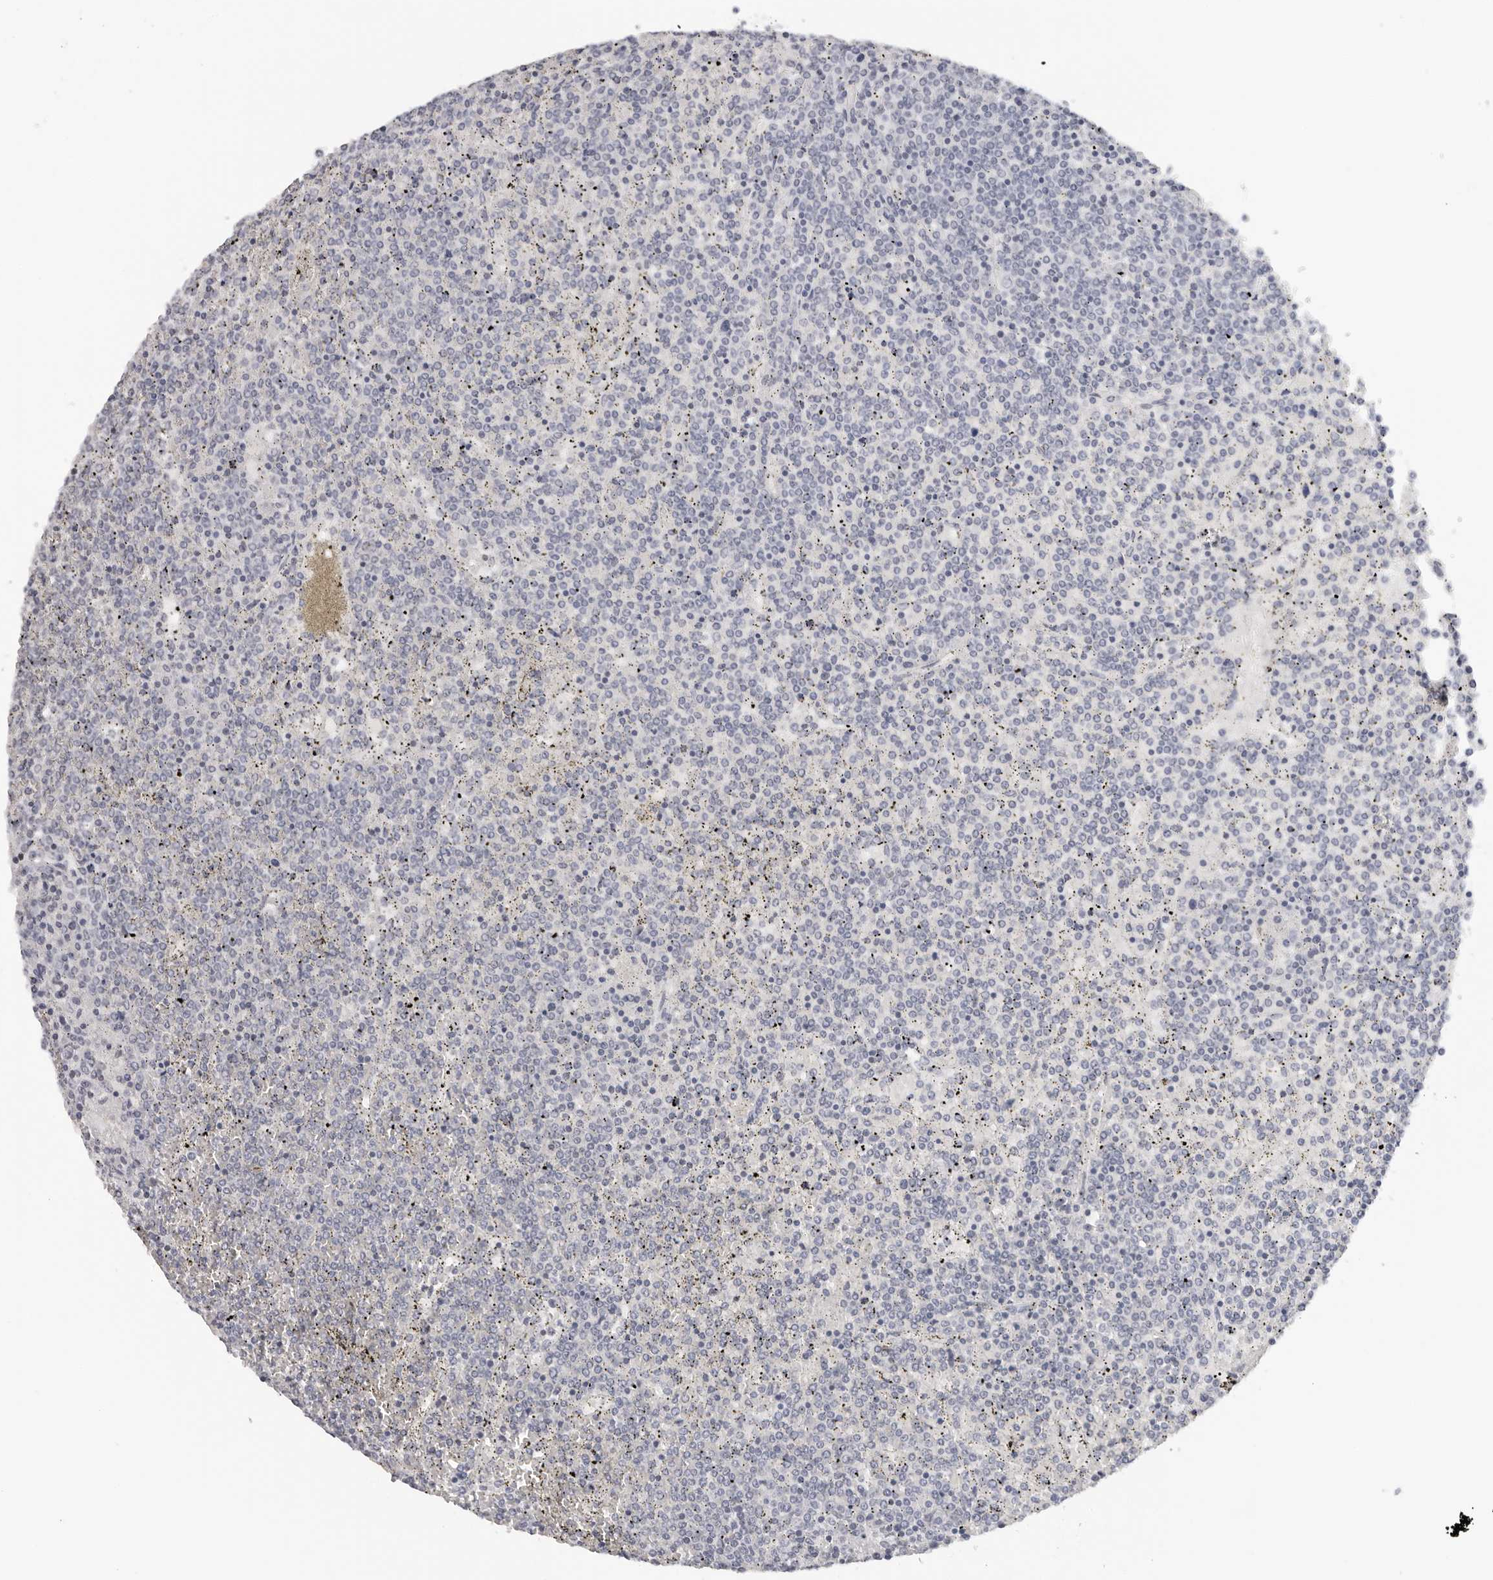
{"staining": {"intensity": "negative", "quantity": "none", "location": "none"}, "tissue": "lymphoma", "cell_type": "Tumor cells", "image_type": "cancer", "snomed": [{"axis": "morphology", "description": "Malignant lymphoma, non-Hodgkin's type, Low grade"}, {"axis": "topography", "description": "Spleen"}], "caption": "A micrograph of low-grade malignant lymphoma, non-Hodgkin's type stained for a protein demonstrates no brown staining in tumor cells.", "gene": "FLG2", "patient": {"sex": "female", "age": 19}}